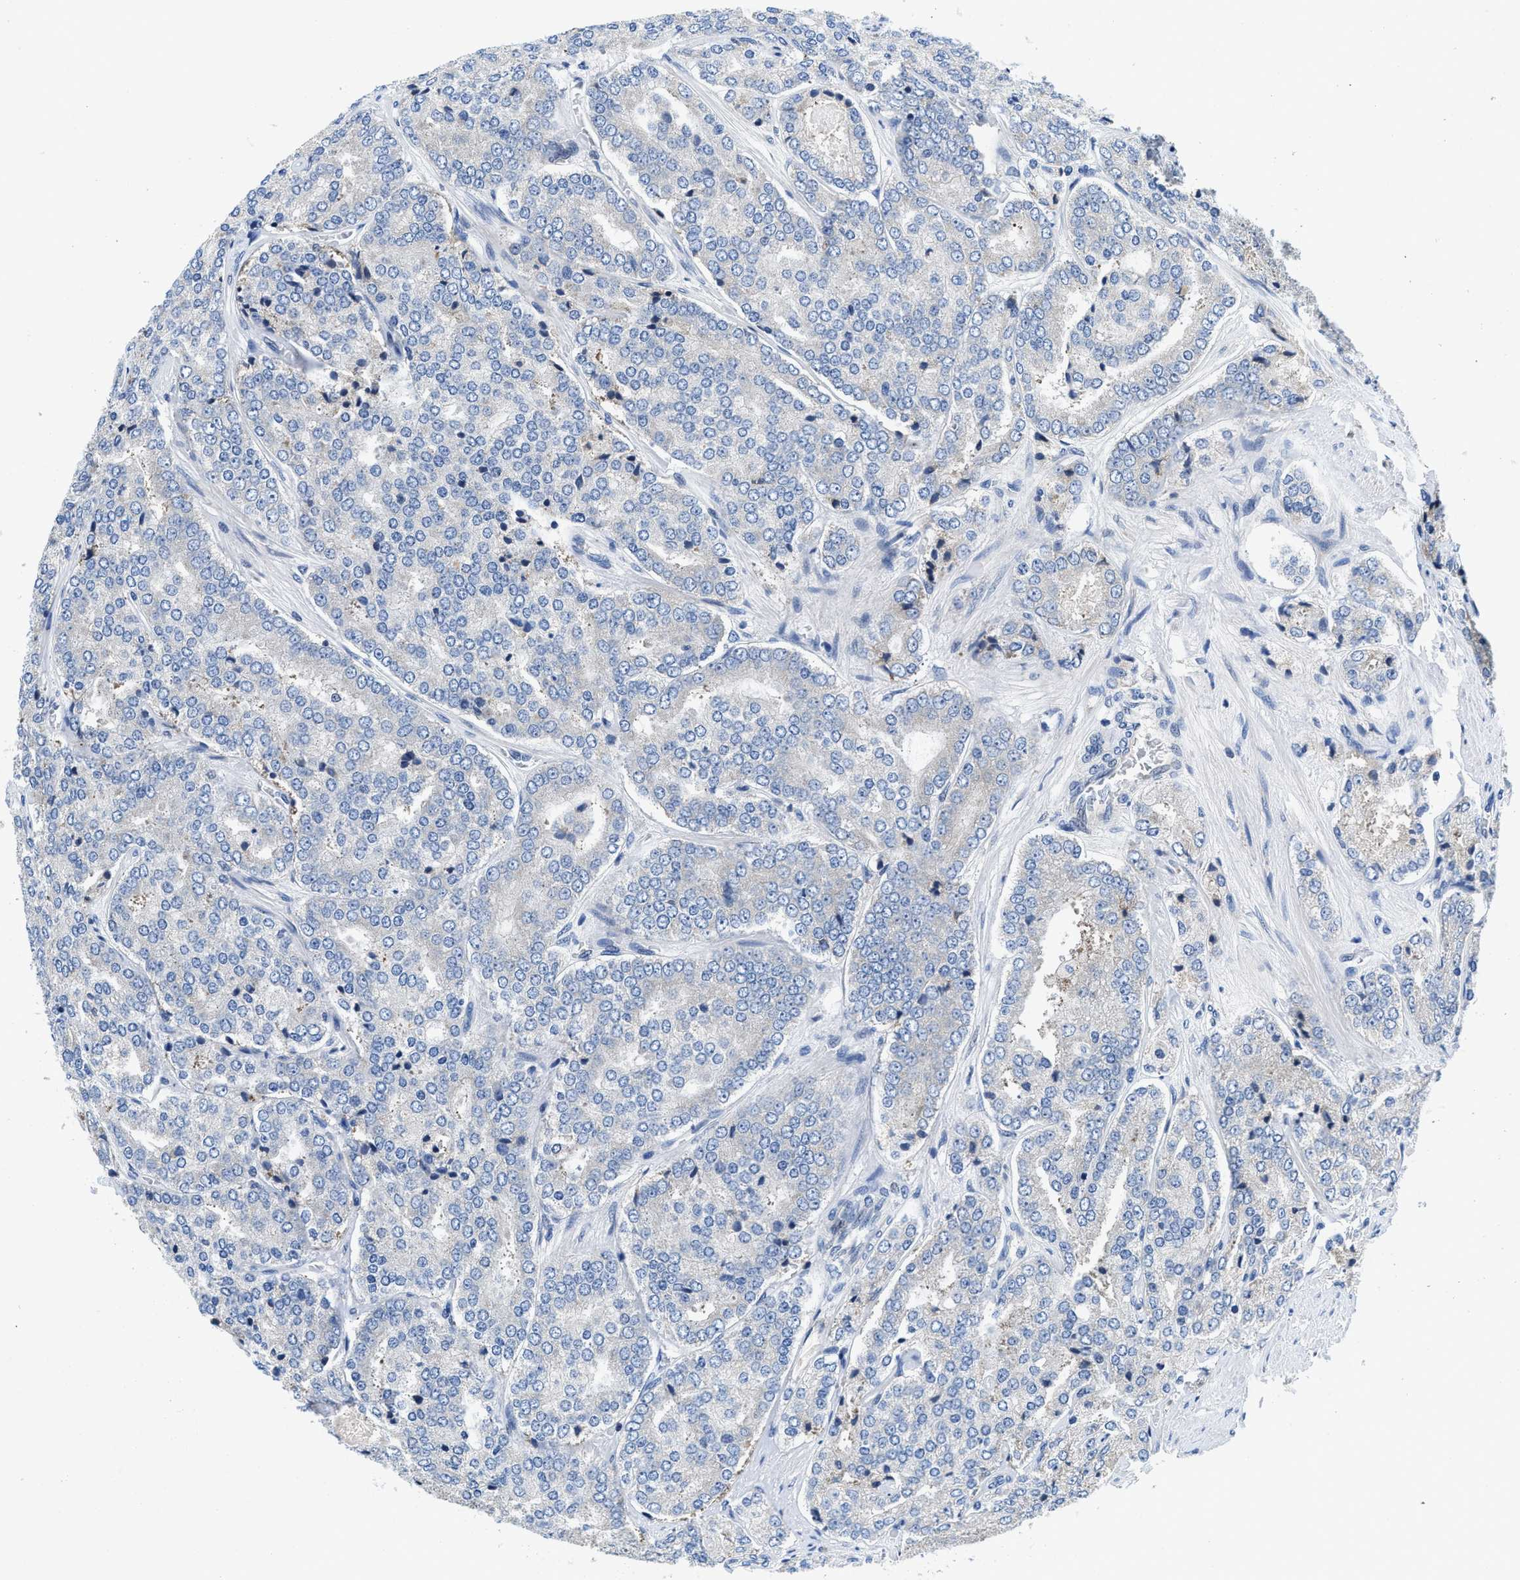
{"staining": {"intensity": "negative", "quantity": "none", "location": "none"}, "tissue": "prostate cancer", "cell_type": "Tumor cells", "image_type": "cancer", "snomed": [{"axis": "morphology", "description": "Adenocarcinoma, High grade"}, {"axis": "topography", "description": "Prostate"}], "caption": "This is an IHC micrograph of prostate adenocarcinoma (high-grade). There is no expression in tumor cells.", "gene": "IKBKE", "patient": {"sex": "male", "age": 65}}